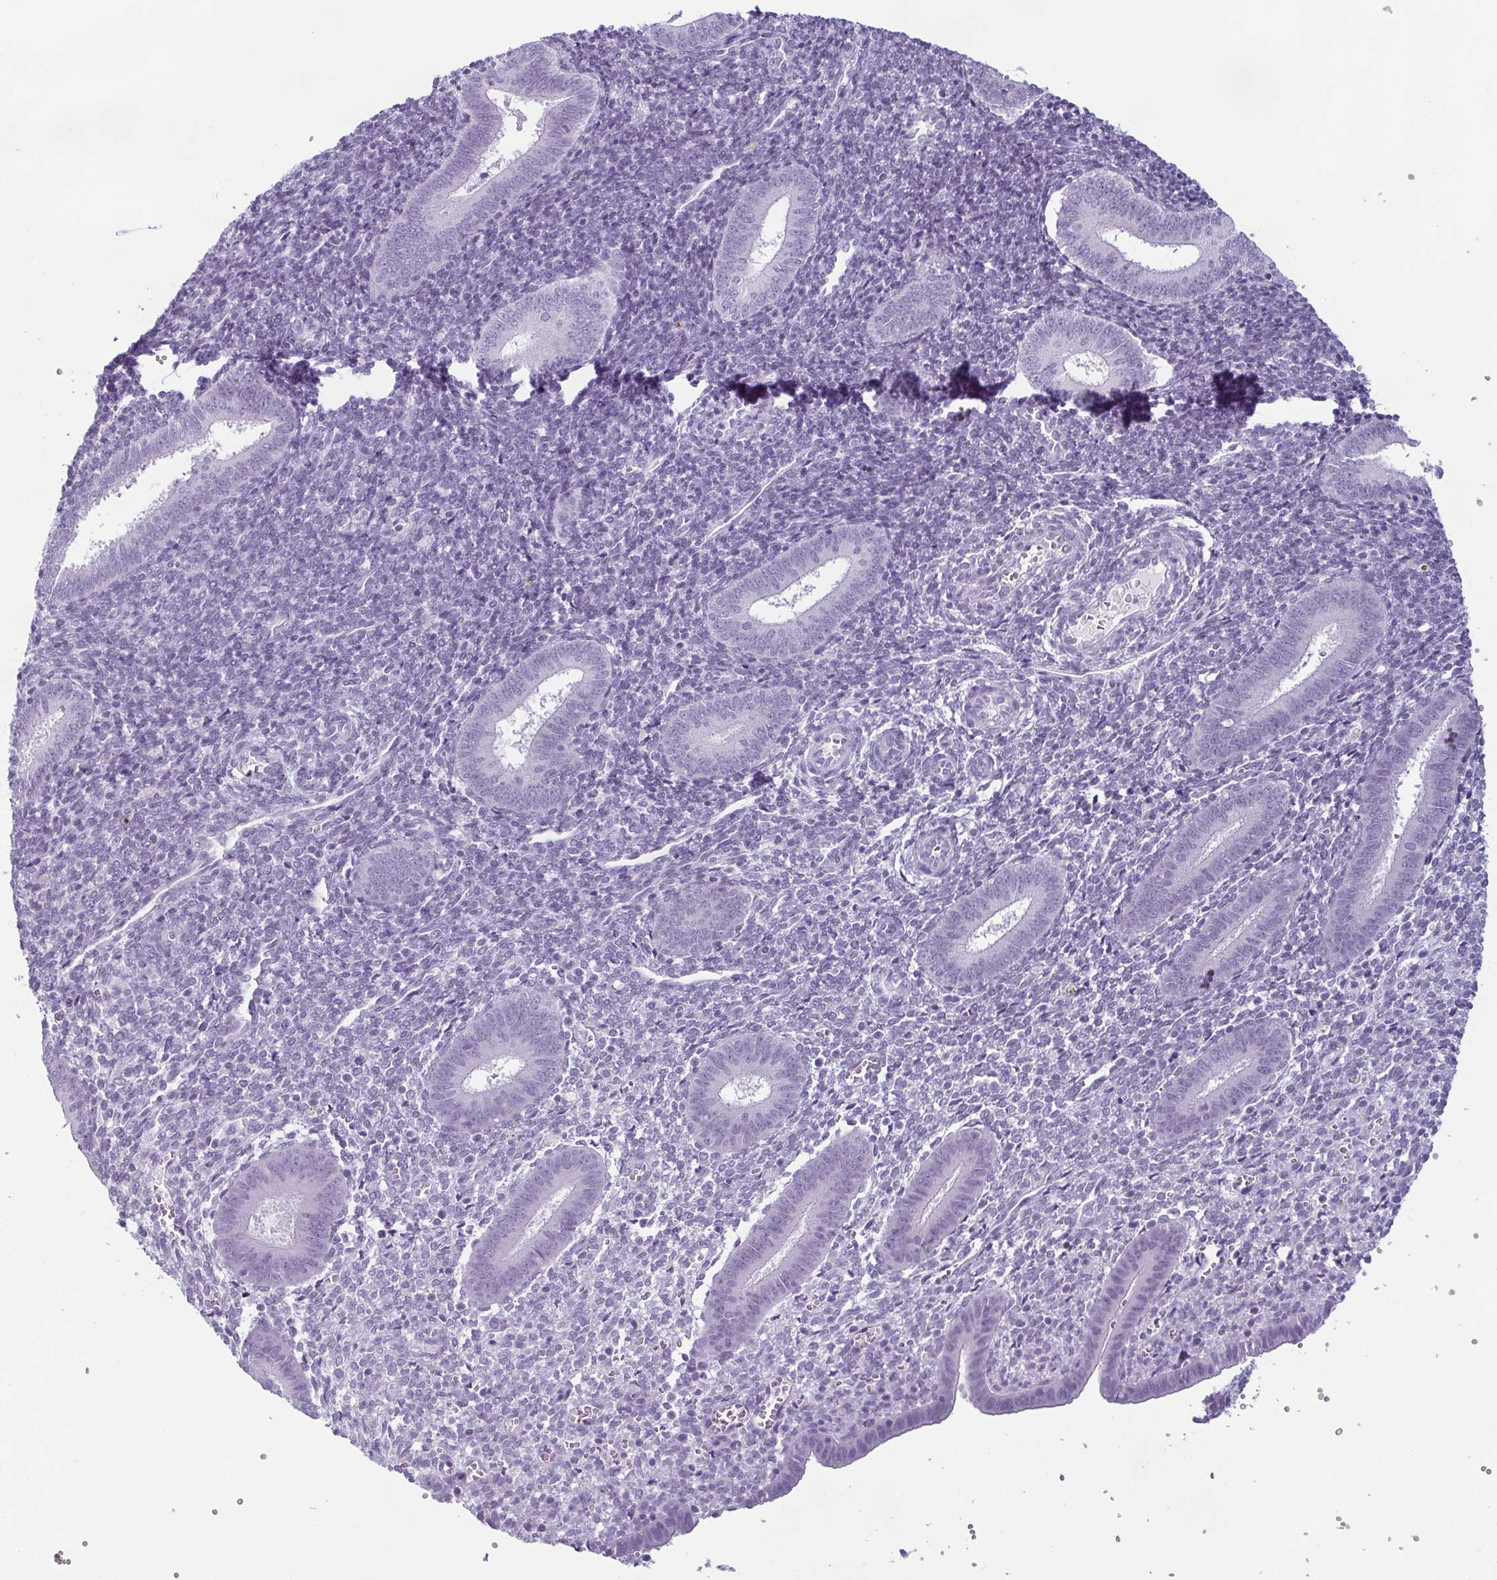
{"staining": {"intensity": "negative", "quantity": "none", "location": "none"}, "tissue": "endometrium", "cell_type": "Cells in endometrial stroma", "image_type": "normal", "snomed": [{"axis": "morphology", "description": "Normal tissue, NOS"}, {"axis": "topography", "description": "Endometrium"}], "caption": "Immunohistochemistry (IHC) of benign endometrium shows no expression in cells in endometrial stroma. (DAB (3,3'-diaminobenzidine) IHC, high magnification).", "gene": "KRT78", "patient": {"sex": "female", "age": 25}}